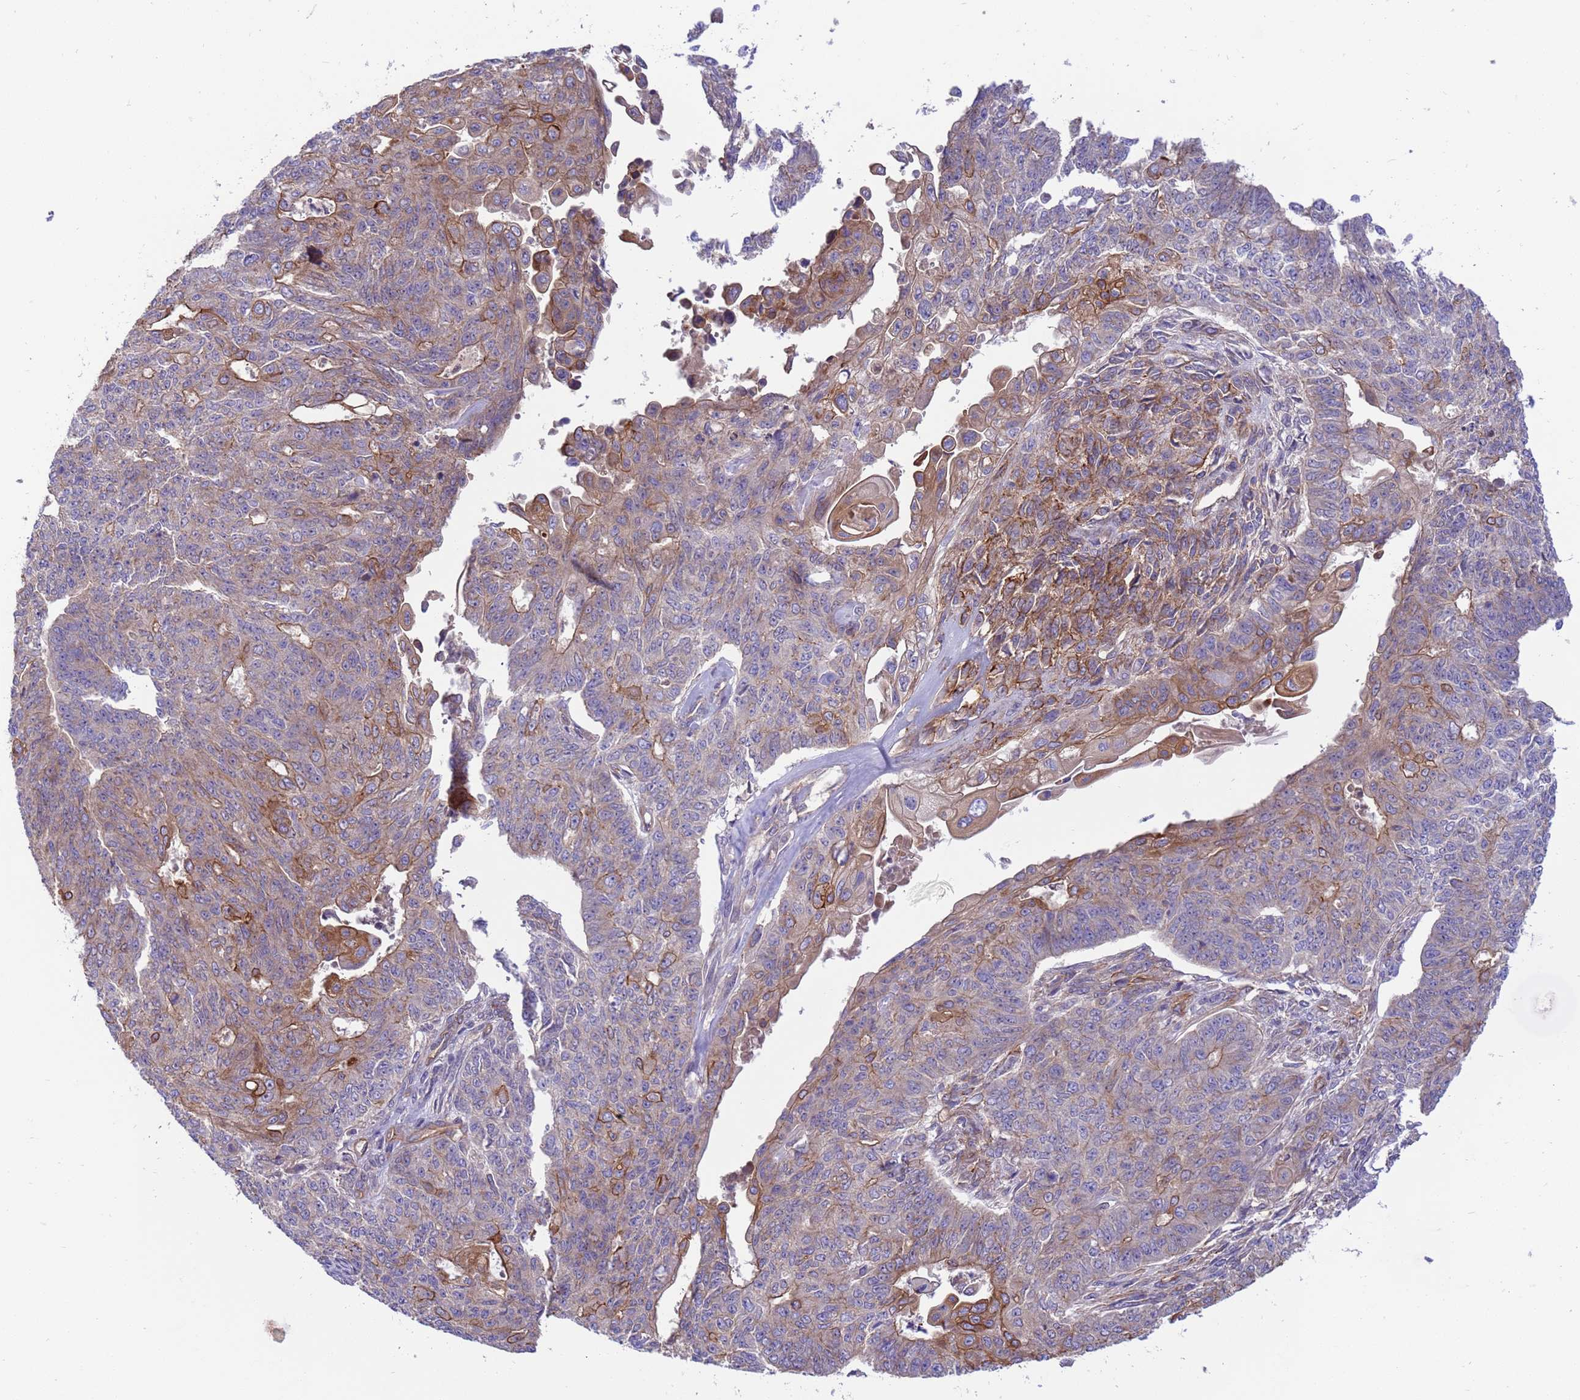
{"staining": {"intensity": "moderate", "quantity": "25%-75%", "location": "cytoplasmic/membranous"}, "tissue": "endometrial cancer", "cell_type": "Tumor cells", "image_type": "cancer", "snomed": [{"axis": "morphology", "description": "Adenocarcinoma, NOS"}, {"axis": "topography", "description": "Endometrium"}], "caption": "A brown stain shows moderate cytoplasmic/membranous positivity of a protein in adenocarcinoma (endometrial) tumor cells. (DAB = brown stain, brightfield microscopy at high magnification).", "gene": "SMCO3", "patient": {"sex": "female", "age": 32}}